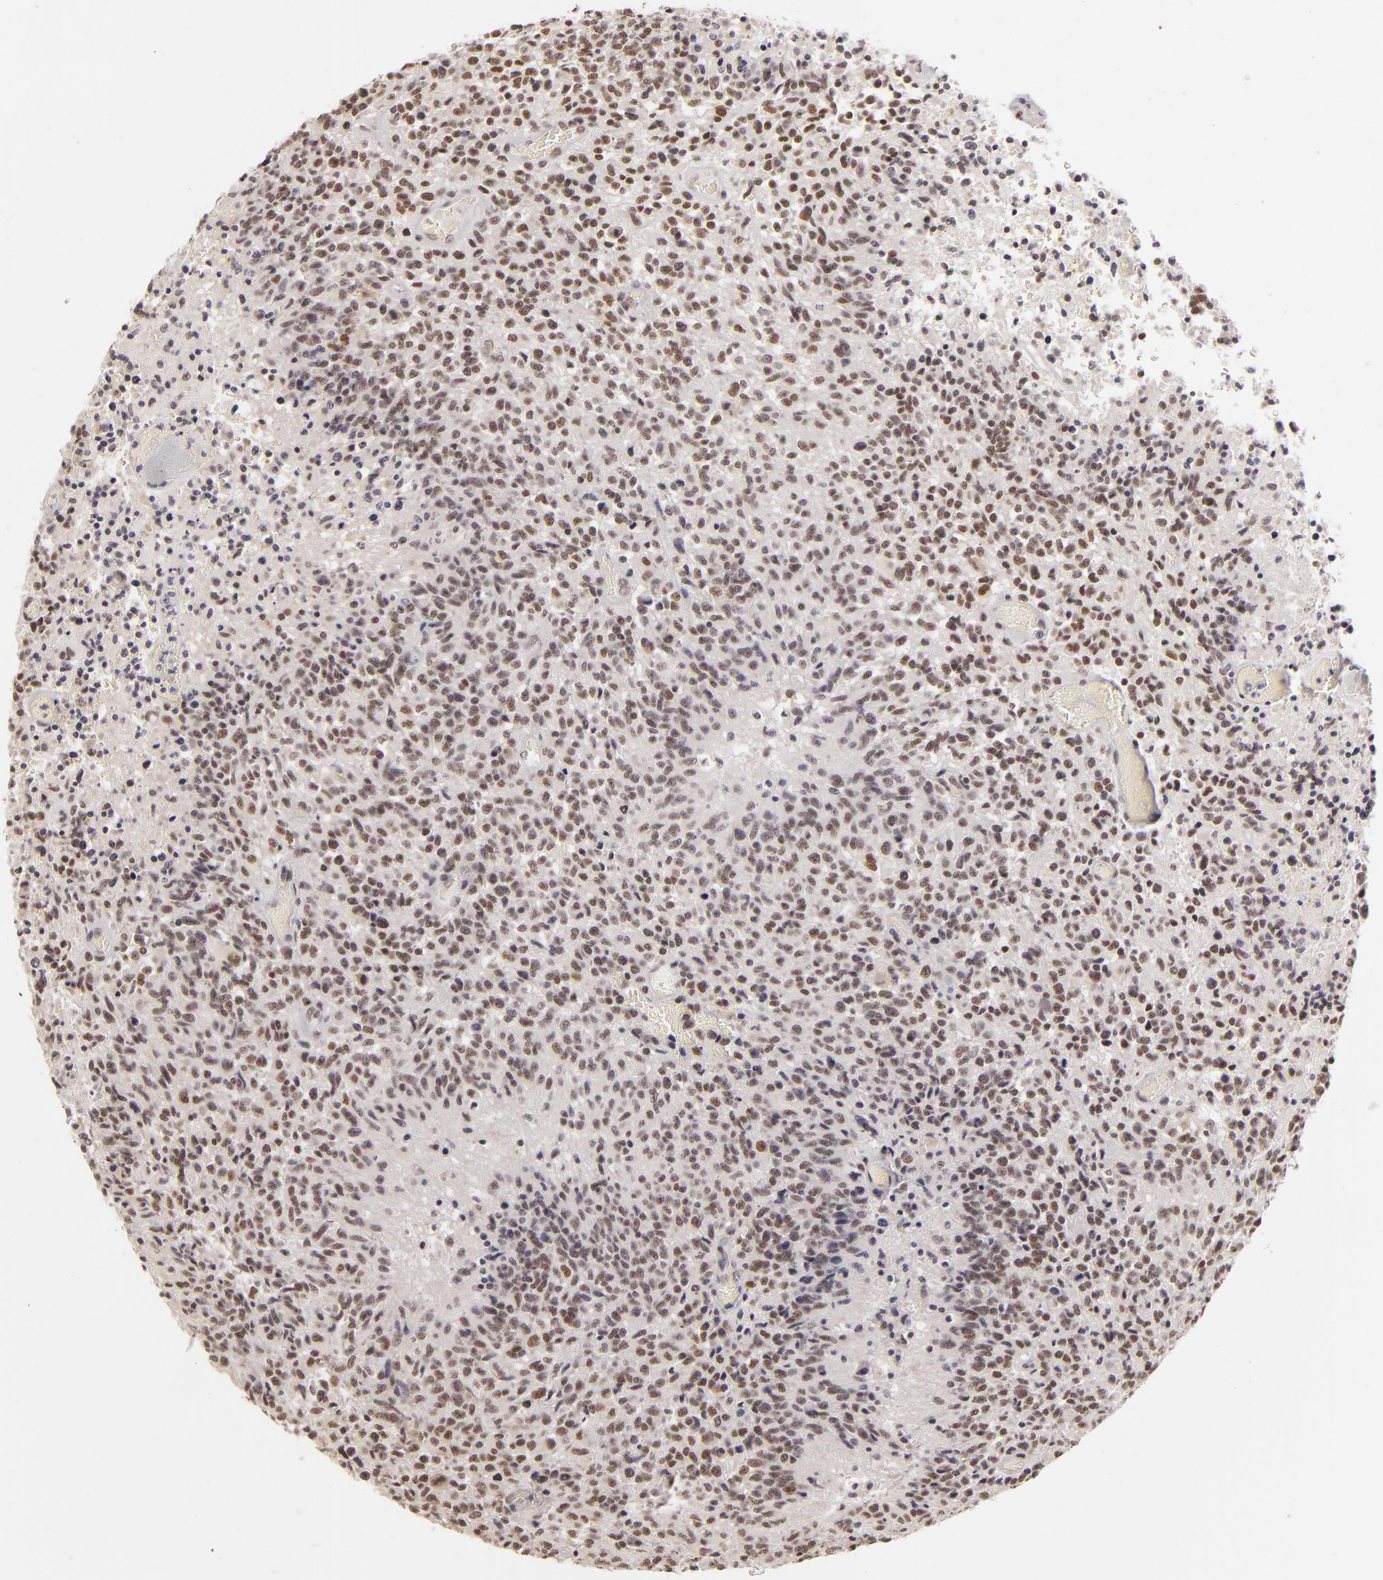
{"staining": {"intensity": "moderate", "quantity": ">75%", "location": "nuclear"}, "tissue": "glioma", "cell_type": "Tumor cells", "image_type": "cancer", "snomed": [{"axis": "morphology", "description": "Glioma, malignant, High grade"}, {"axis": "topography", "description": "Brain"}], "caption": "High-power microscopy captured an immunohistochemistry histopathology image of malignant glioma (high-grade), revealing moderate nuclear staining in about >75% of tumor cells.", "gene": "DAXX", "patient": {"sex": "male", "age": 36}}